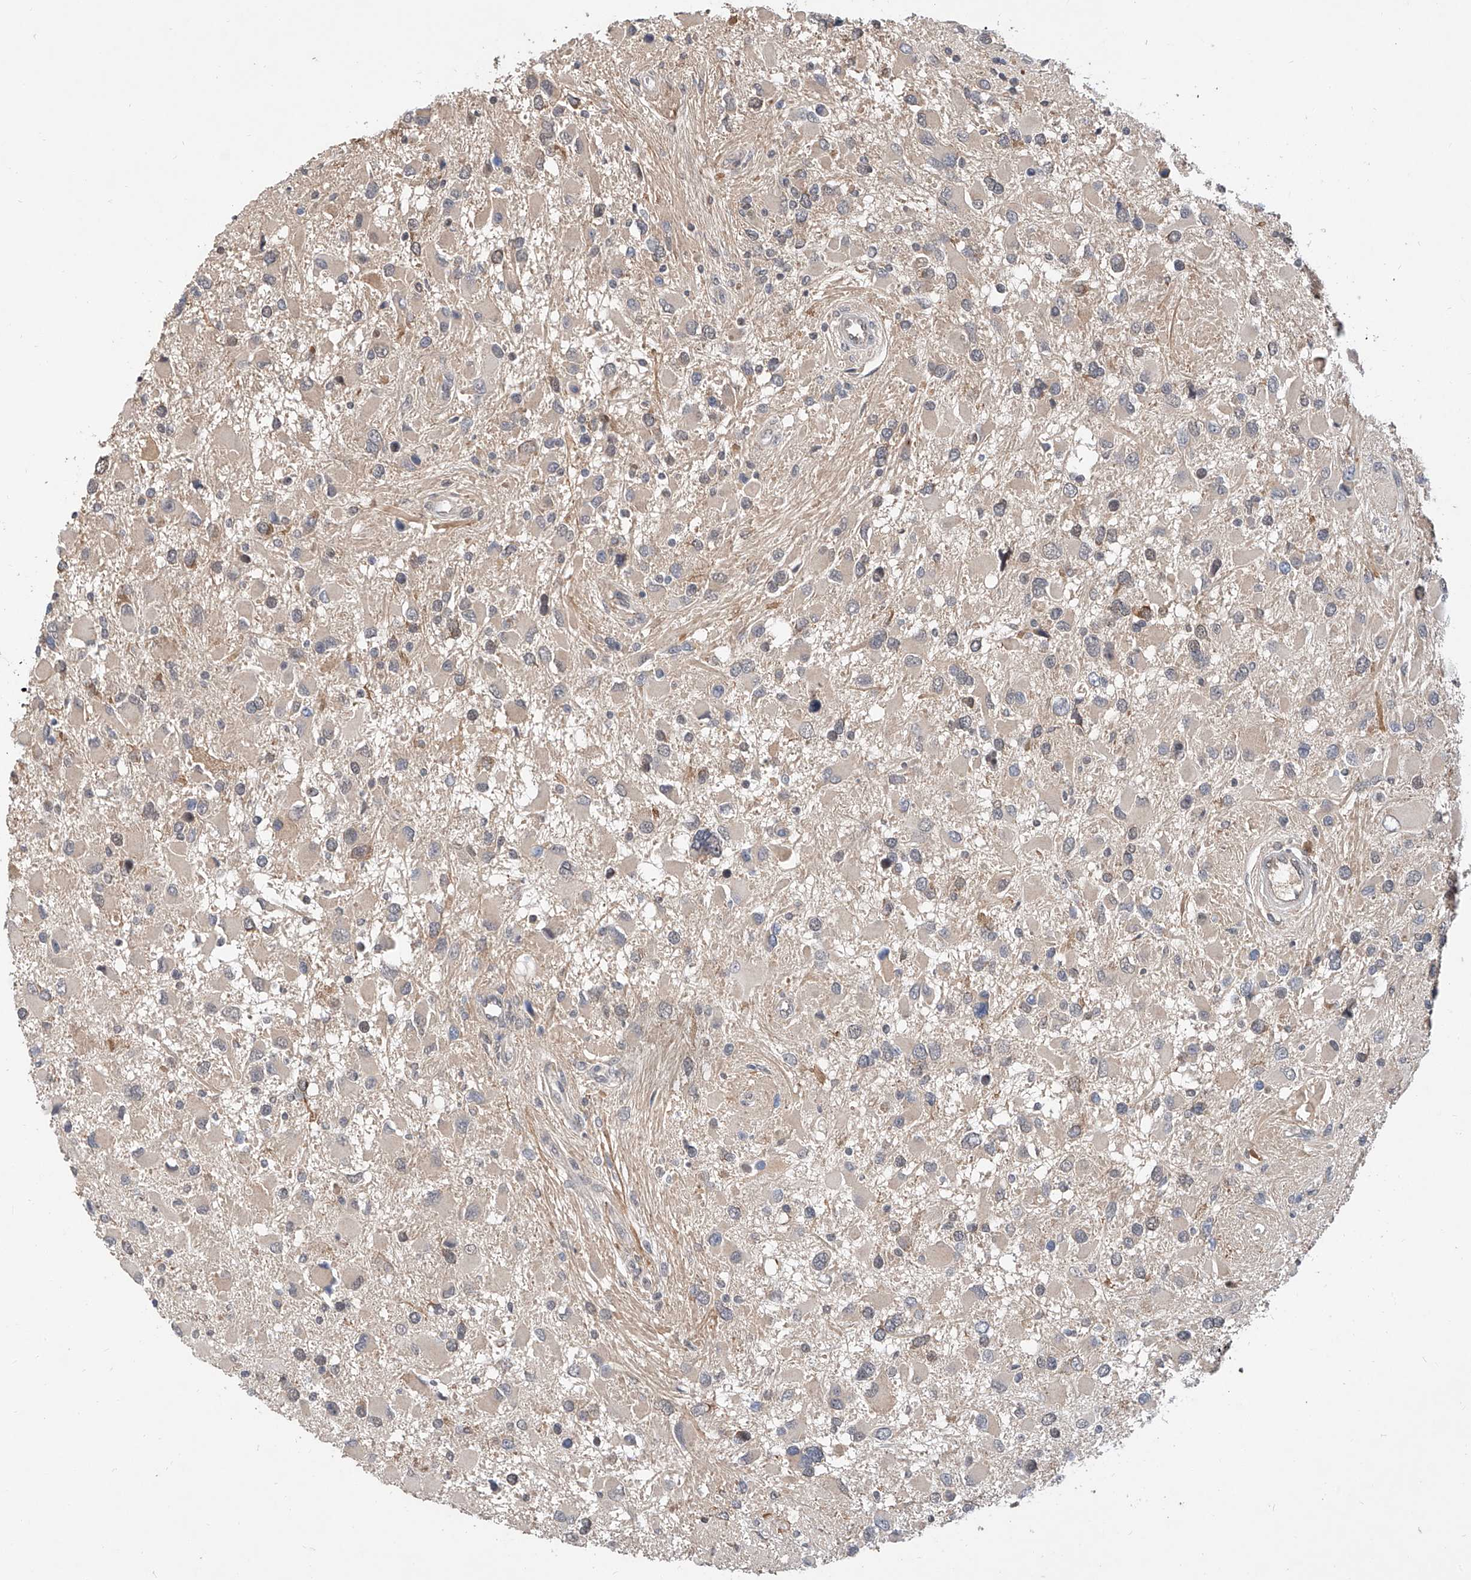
{"staining": {"intensity": "negative", "quantity": "none", "location": "none"}, "tissue": "glioma", "cell_type": "Tumor cells", "image_type": "cancer", "snomed": [{"axis": "morphology", "description": "Glioma, malignant, High grade"}, {"axis": "topography", "description": "Brain"}], "caption": "This image is of high-grade glioma (malignant) stained with immunohistochemistry (IHC) to label a protein in brown with the nuclei are counter-stained blue. There is no expression in tumor cells. (DAB immunohistochemistry (IHC) visualized using brightfield microscopy, high magnification).", "gene": "CARMIL3", "patient": {"sex": "male", "age": 53}}